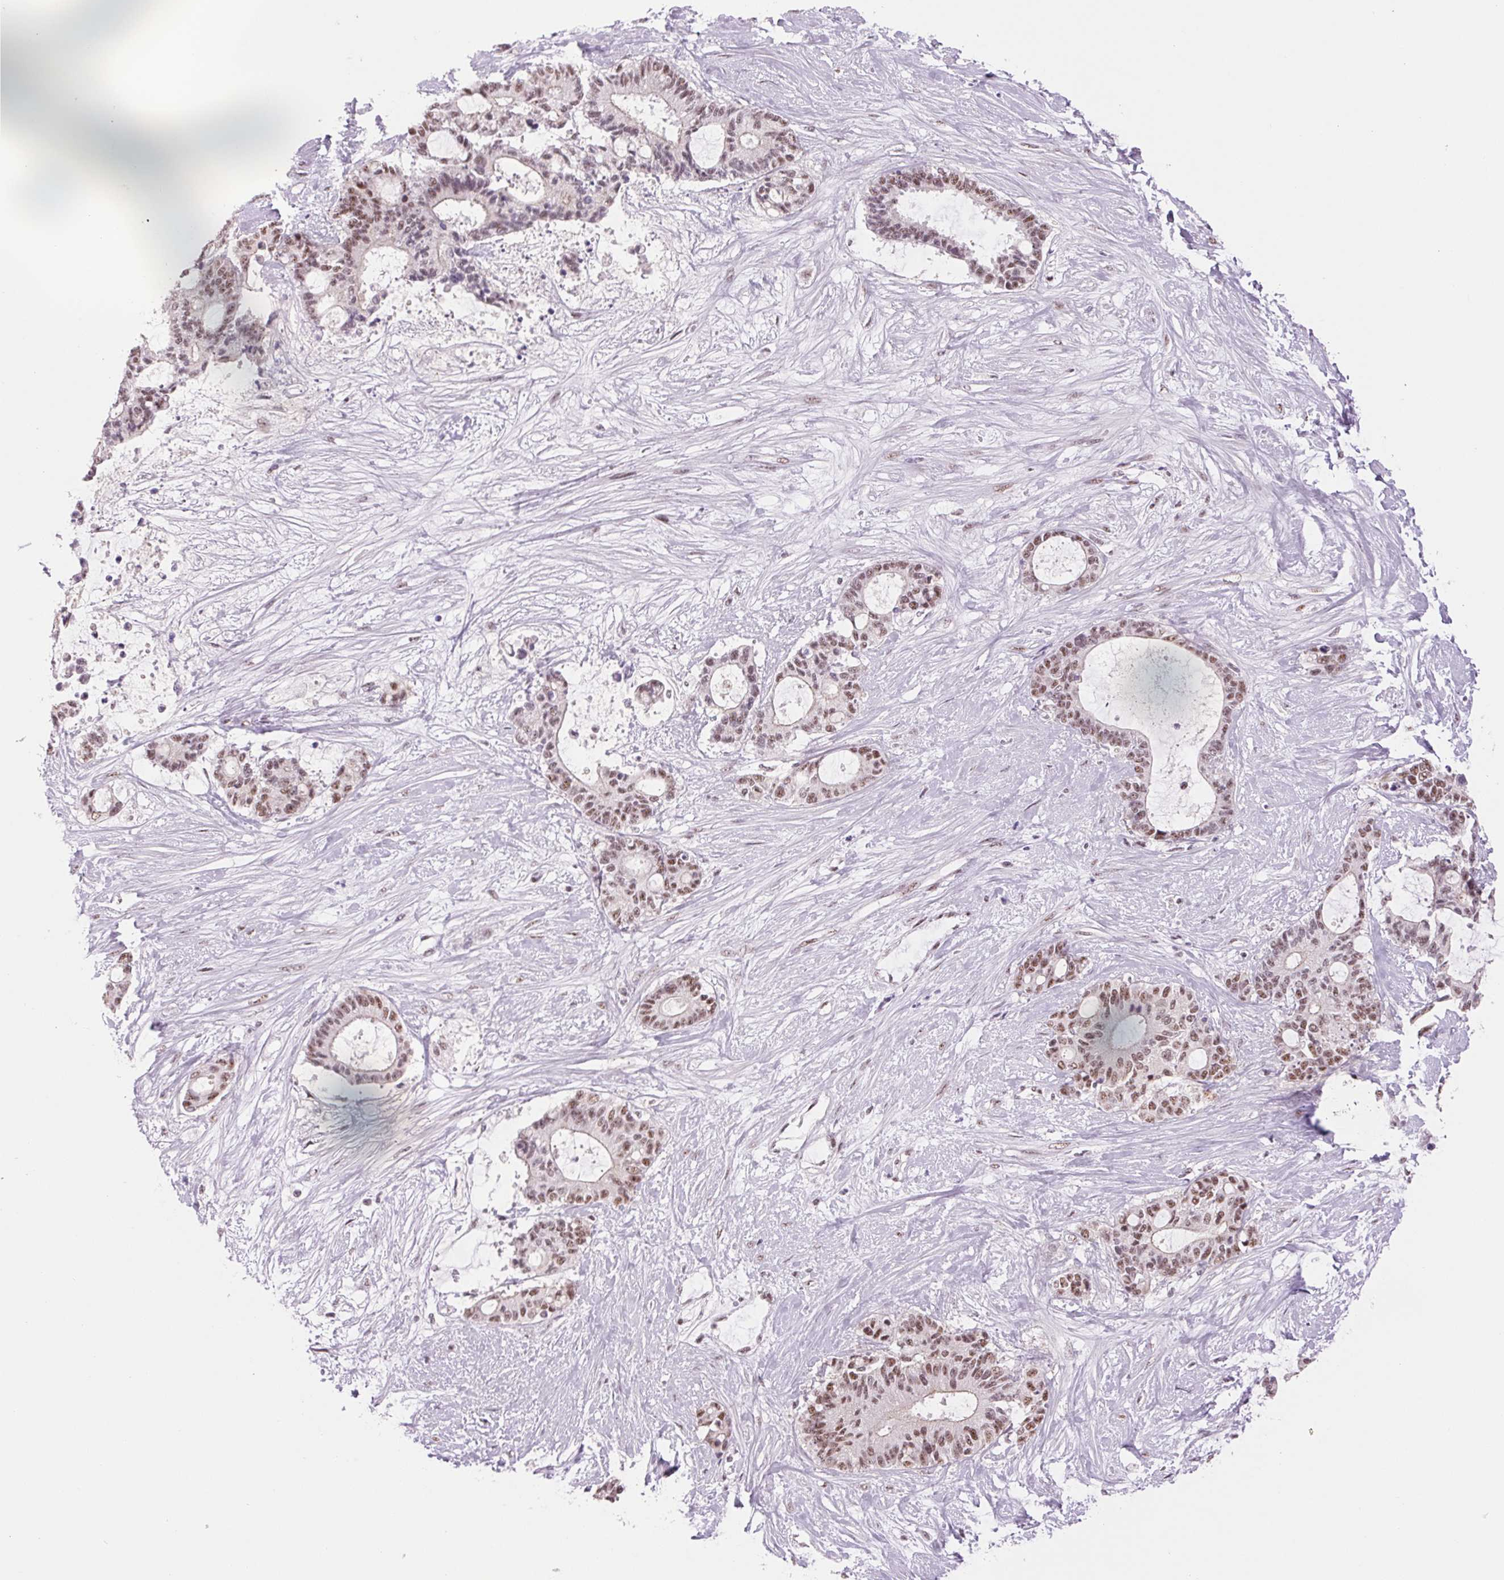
{"staining": {"intensity": "moderate", "quantity": ">75%", "location": "nuclear"}, "tissue": "liver cancer", "cell_type": "Tumor cells", "image_type": "cancer", "snomed": [{"axis": "morphology", "description": "Normal tissue, NOS"}, {"axis": "morphology", "description": "Cholangiocarcinoma"}, {"axis": "topography", "description": "Liver"}, {"axis": "topography", "description": "Peripheral nerve tissue"}], "caption": "Protein staining of liver cancer tissue exhibits moderate nuclear staining in about >75% of tumor cells.", "gene": "ZC3H14", "patient": {"sex": "female", "age": 73}}